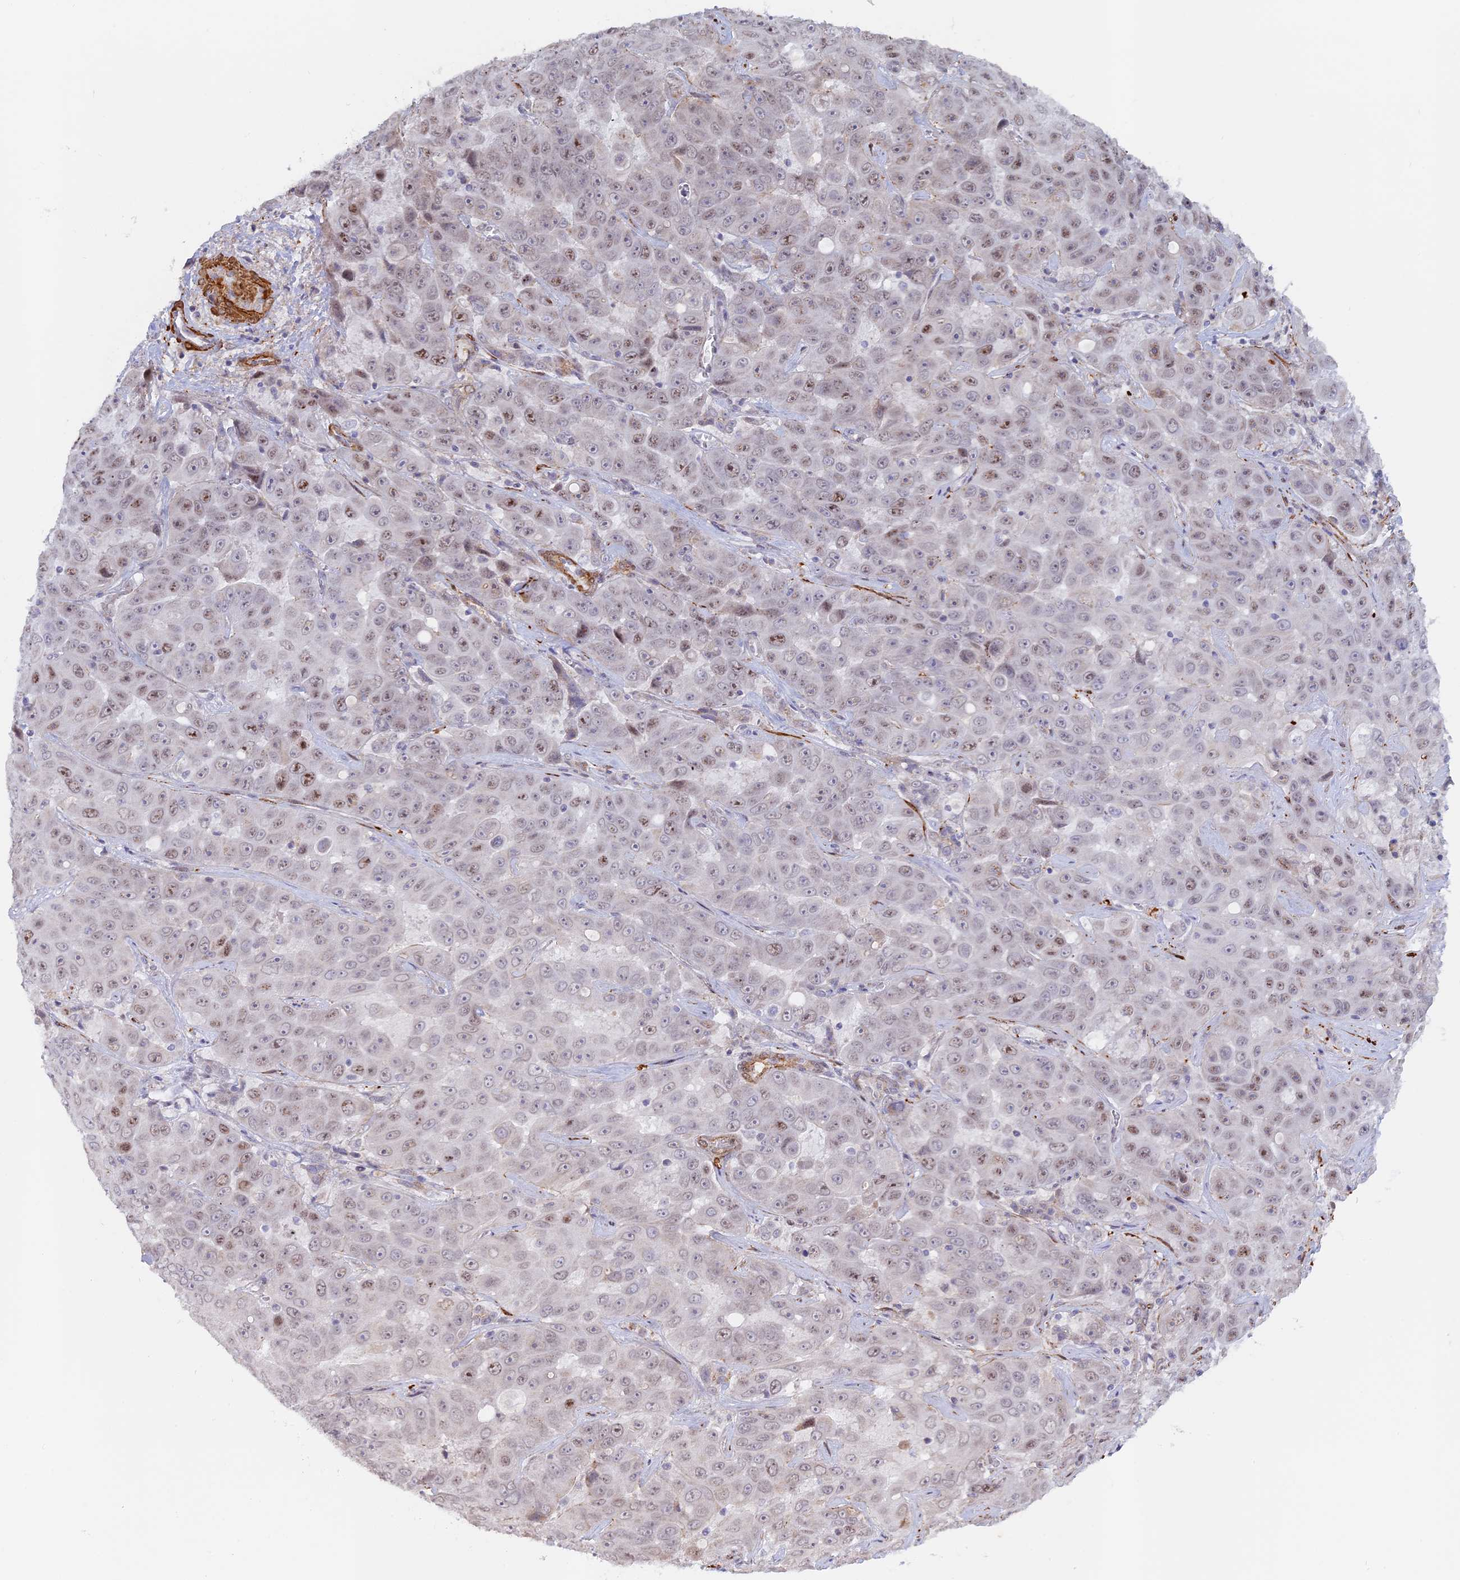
{"staining": {"intensity": "weak", "quantity": "25%-75%", "location": "nuclear"}, "tissue": "liver cancer", "cell_type": "Tumor cells", "image_type": "cancer", "snomed": [{"axis": "morphology", "description": "Cholangiocarcinoma"}, {"axis": "topography", "description": "Liver"}], "caption": "About 25%-75% of tumor cells in human liver cholangiocarcinoma reveal weak nuclear protein staining as visualized by brown immunohistochemical staining.", "gene": "CCDC154", "patient": {"sex": "female", "age": 52}}